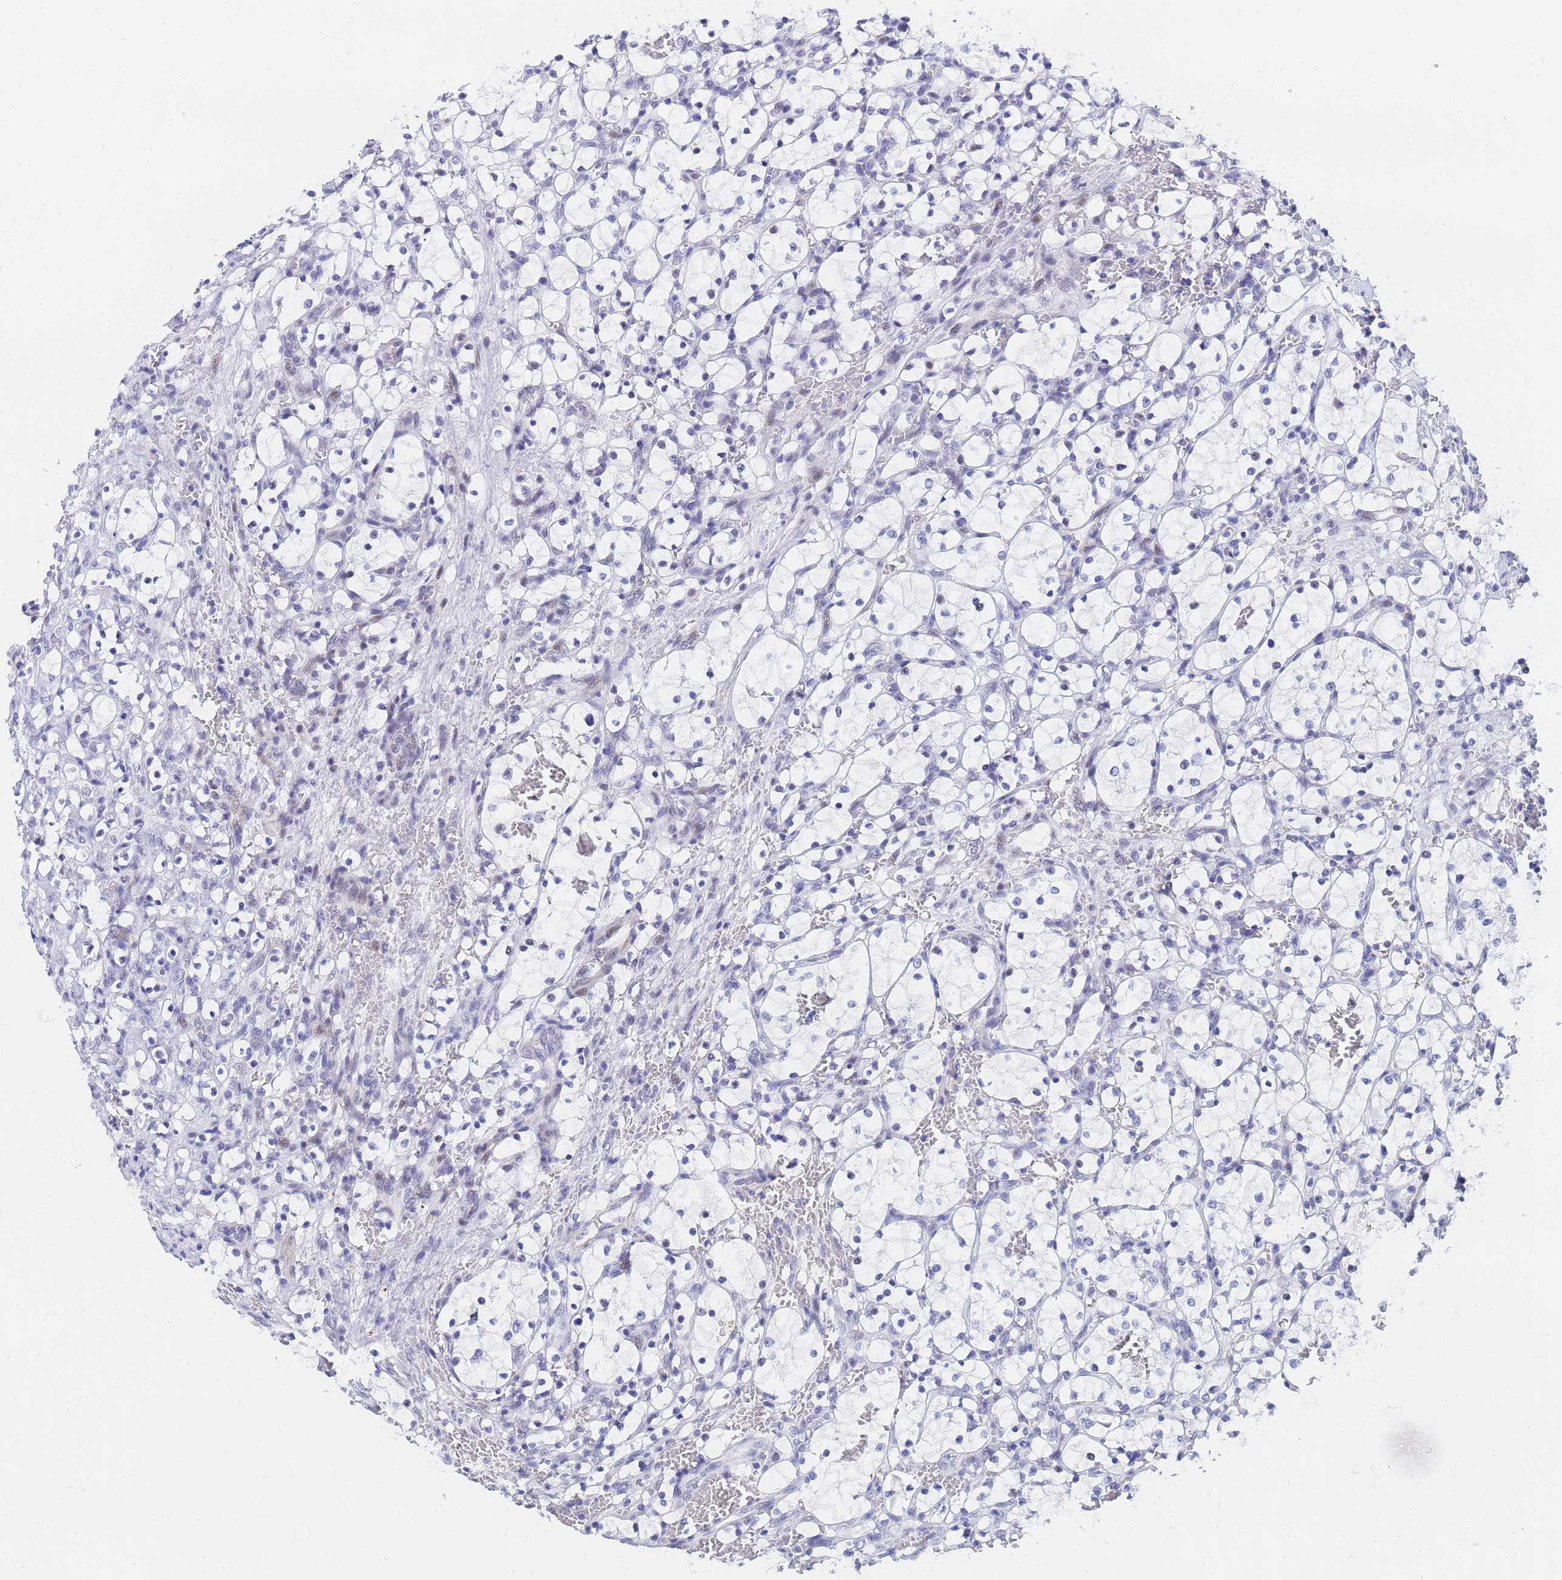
{"staining": {"intensity": "negative", "quantity": "none", "location": "none"}, "tissue": "renal cancer", "cell_type": "Tumor cells", "image_type": "cancer", "snomed": [{"axis": "morphology", "description": "Adenocarcinoma, NOS"}, {"axis": "topography", "description": "Kidney"}], "caption": "IHC of human renal adenocarcinoma demonstrates no staining in tumor cells. Nuclei are stained in blue.", "gene": "CKMT1A", "patient": {"sex": "female", "age": 69}}